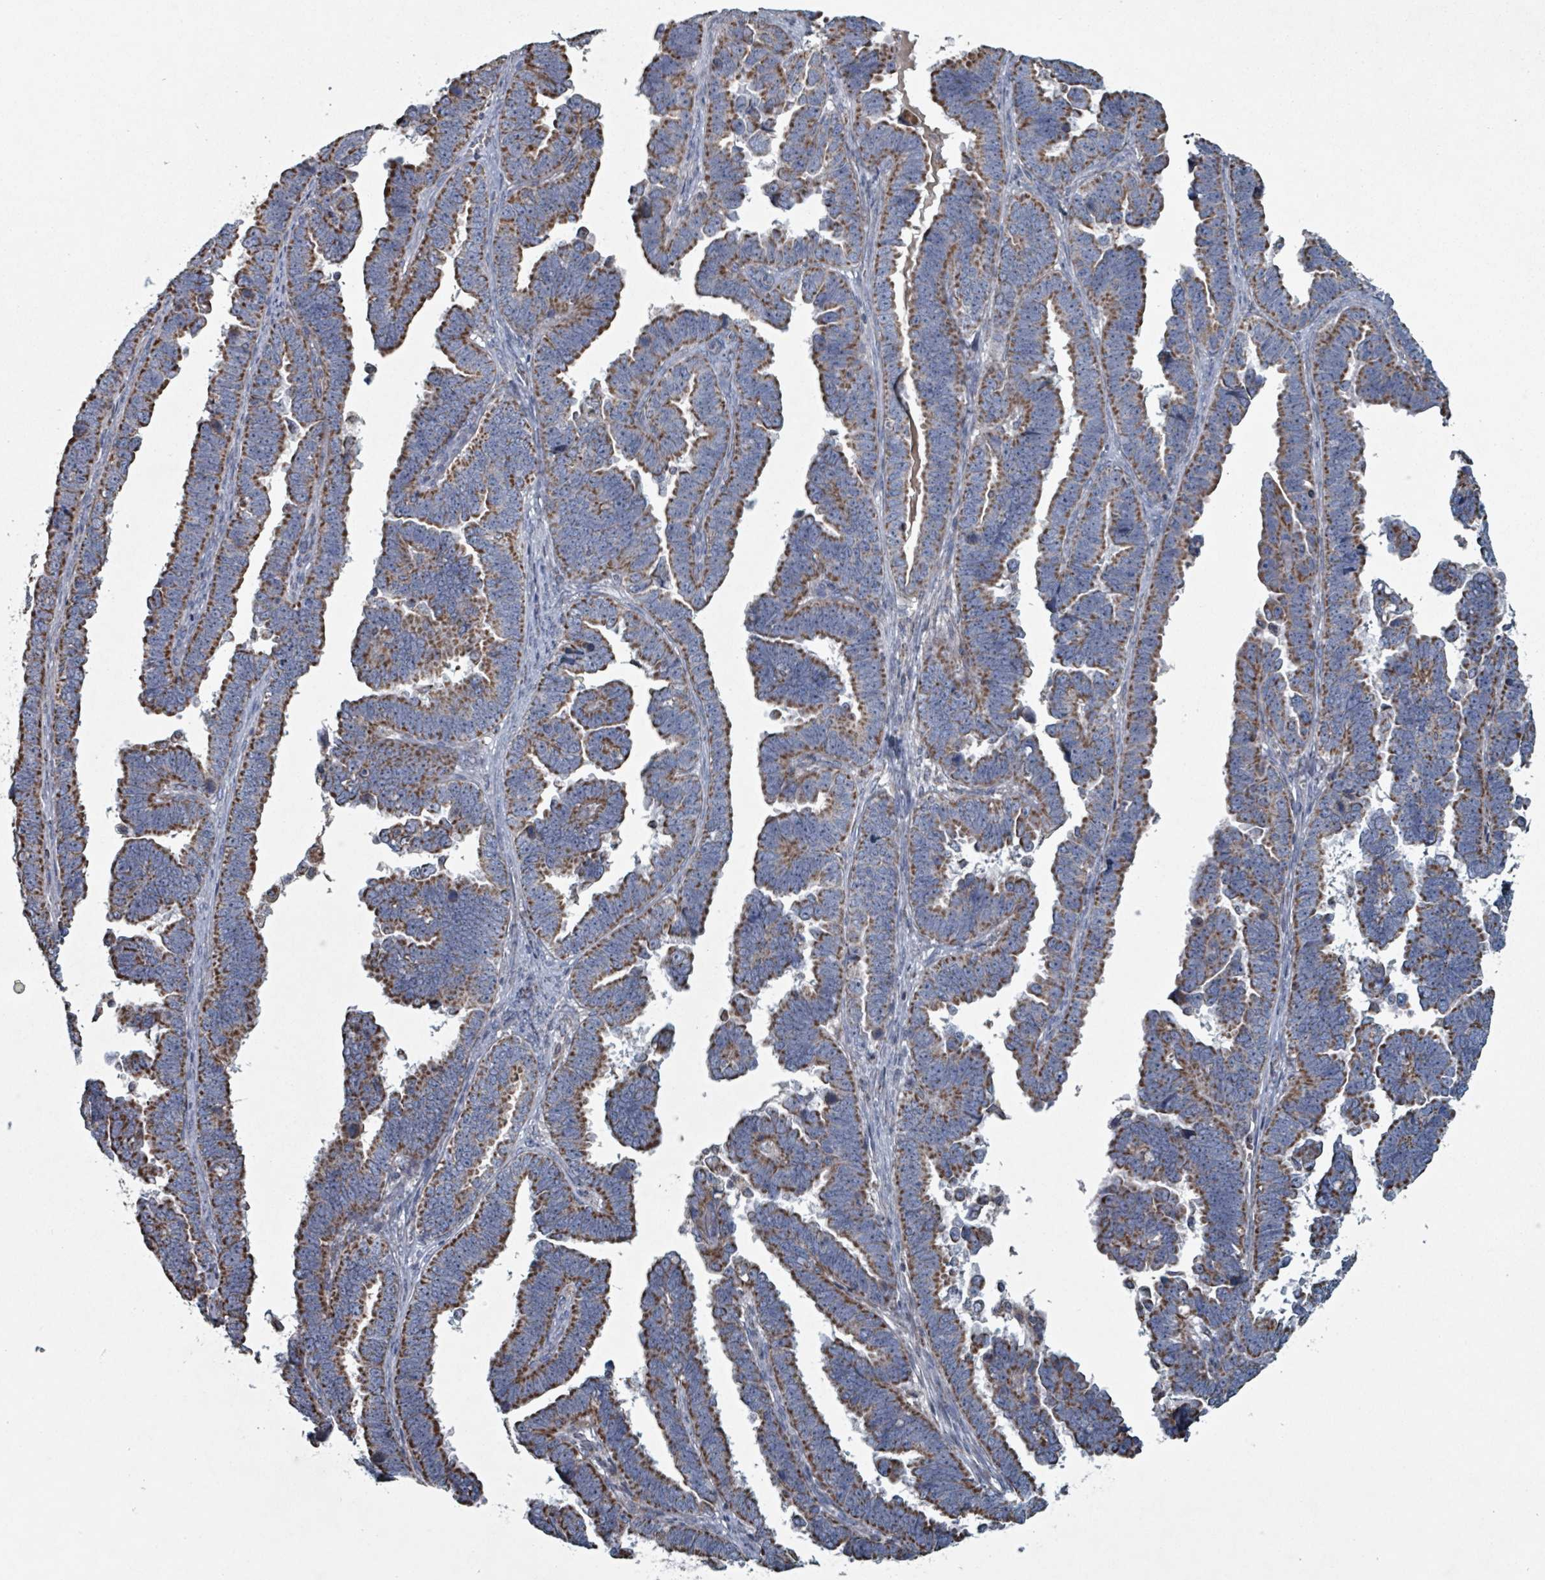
{"staining": {"intensity": "moderate", "quantity": ">75%", "location": "cytoplasmic/membranous"}, "tissue": "endometrial cancer", "cell_type": "Tumor cells", "image_type": "cancer", "snomed": [{"axis": "morphology", "description": "Adenocarcinoma, NOS"}, {"axis": "topography", "description": "Endometrium"}], "caption": "Immunohistochemistry (DAB) staining of adenocarcinoma (endometrial) displays moderate cytoplasmic/membranous protein positivity in approximately >75% of tumor cells.", "gene": "ABHD18", "patient": {"sex": "female", "age": 75}}